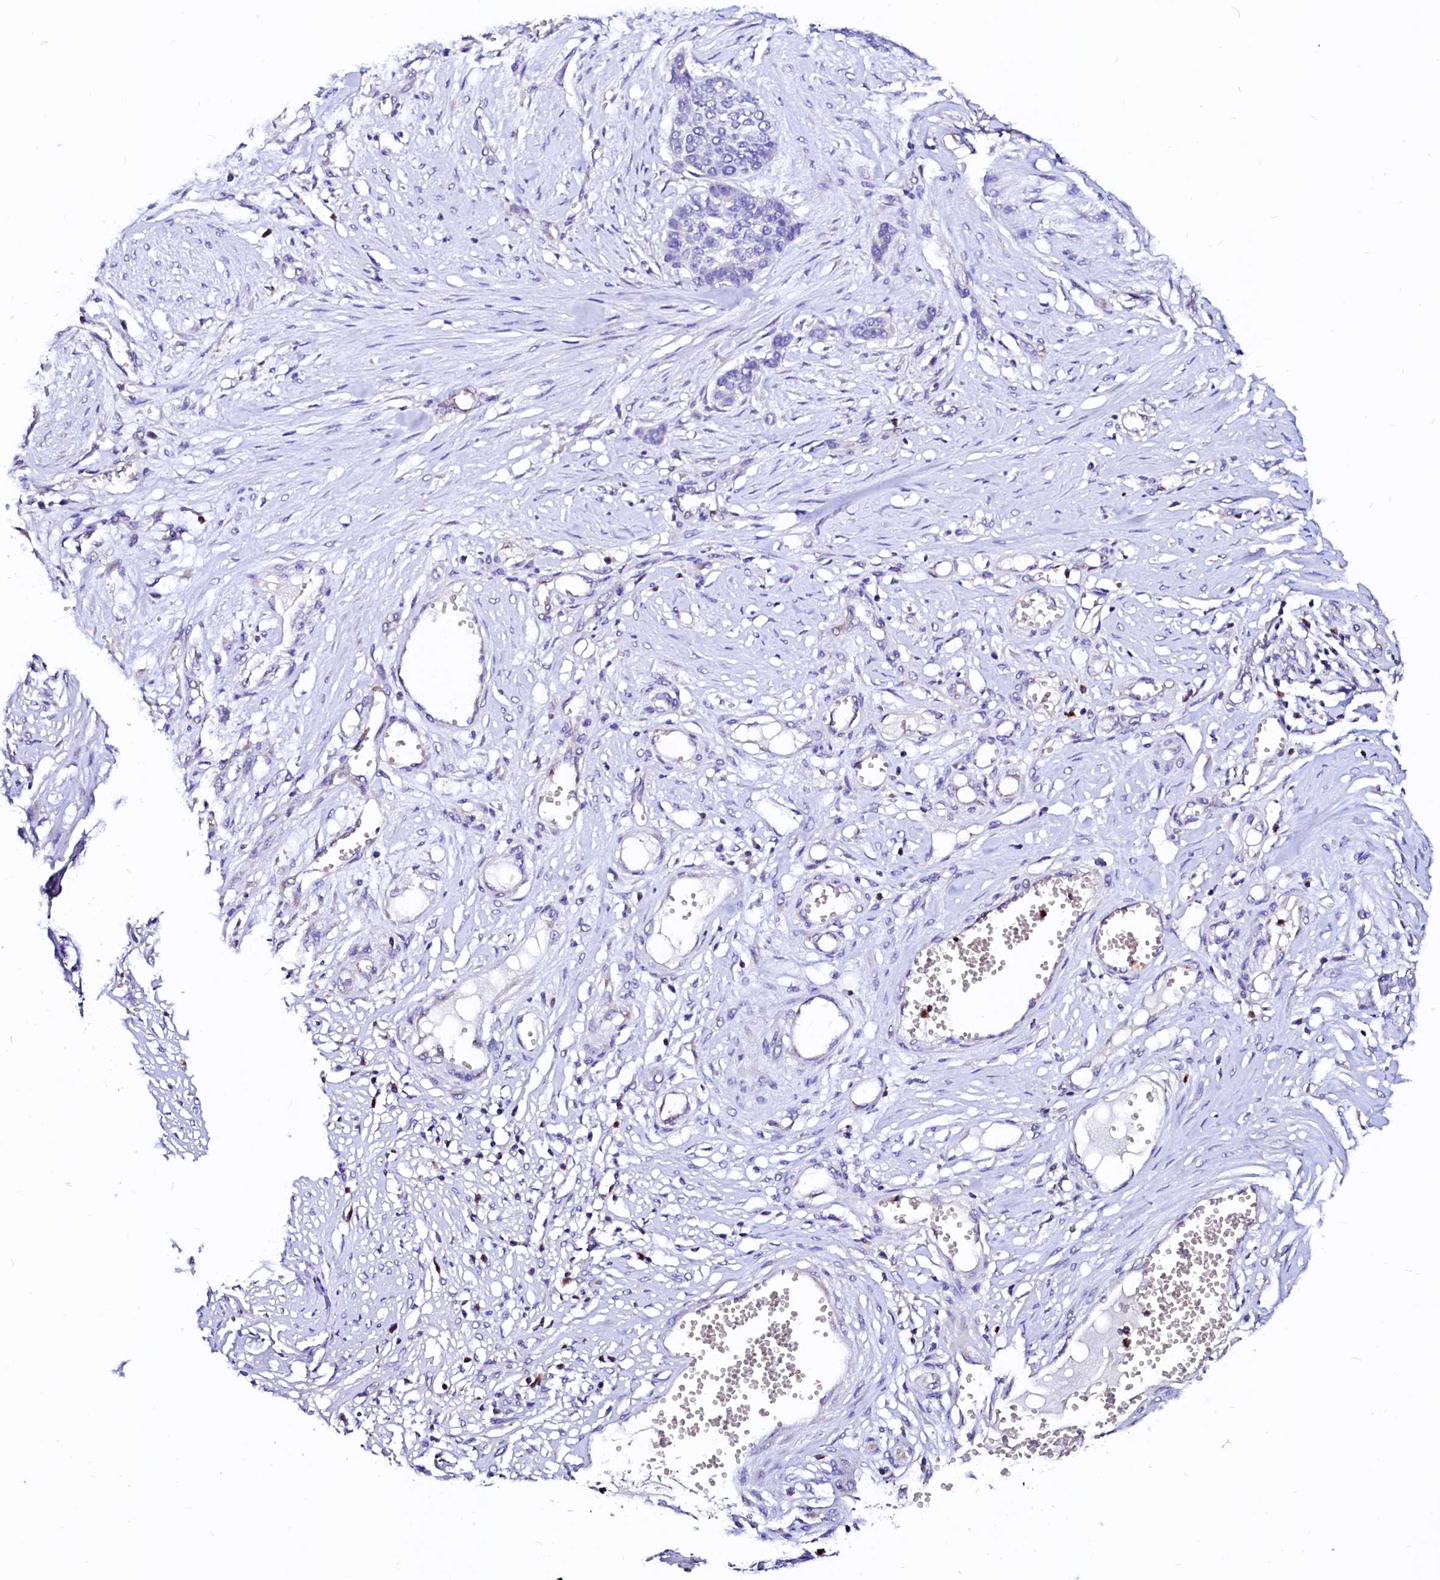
{"staining": {"intensity": "negative", "quantity": "none", "location": "none"}, "tissue": "skin cancer", "cell_type": "Tumor cells", "image_type": "cancer", "snomed": [{"axis": "morphology", "description": "Basal cell carcinoma"}, {"axis": "topography", "description": "Skin"}], "caption": "Tumor cells show no significant expression in skin cancer.", "gene": "RAB27A", "patient": {"sex": "female", "age": 64}}